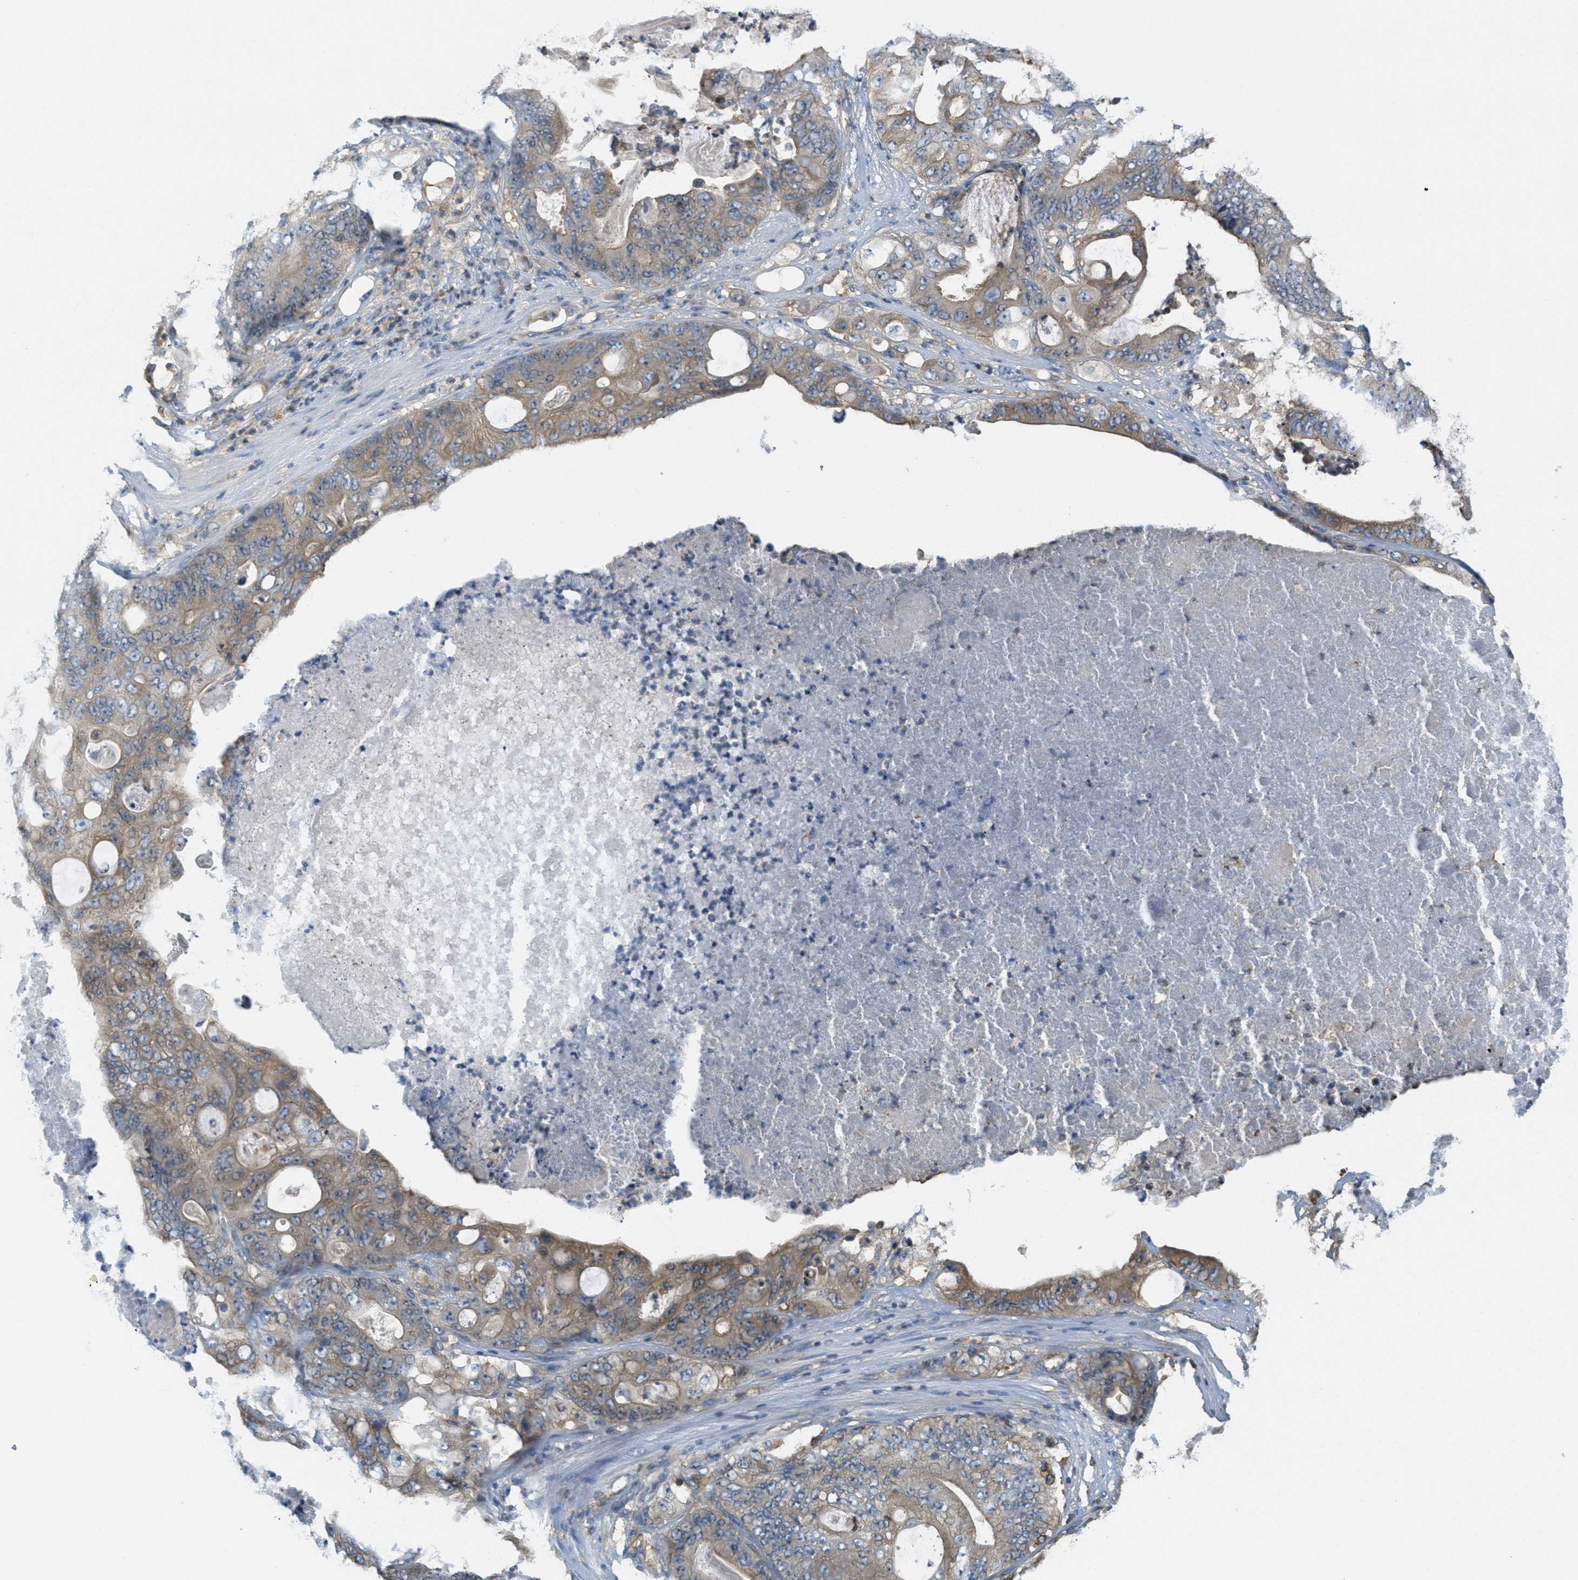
{"staining": {"intensity": "weak", "quantity": ">75%", "location": "cytoplasmic/membranous"}, "tissue": "stomach cancer", "cell_type": "Tumor cells", "image_type": "cancer", "snomed": [{"axis": "morphology", "description": "Adenocarcinoma, NOS"}, {"axis": "topography", "description": "Stomach"}], "caption": "IHC (DAB (3,3'-diaminobenzidine)) staining of stomach adenocarcinoma demonstrates weak cytoplasmic/membranous protein positivity in approximately >75% of tumor cells.", "gene": "GRIK2", "patient": {"sex": "female", "age": 73}}